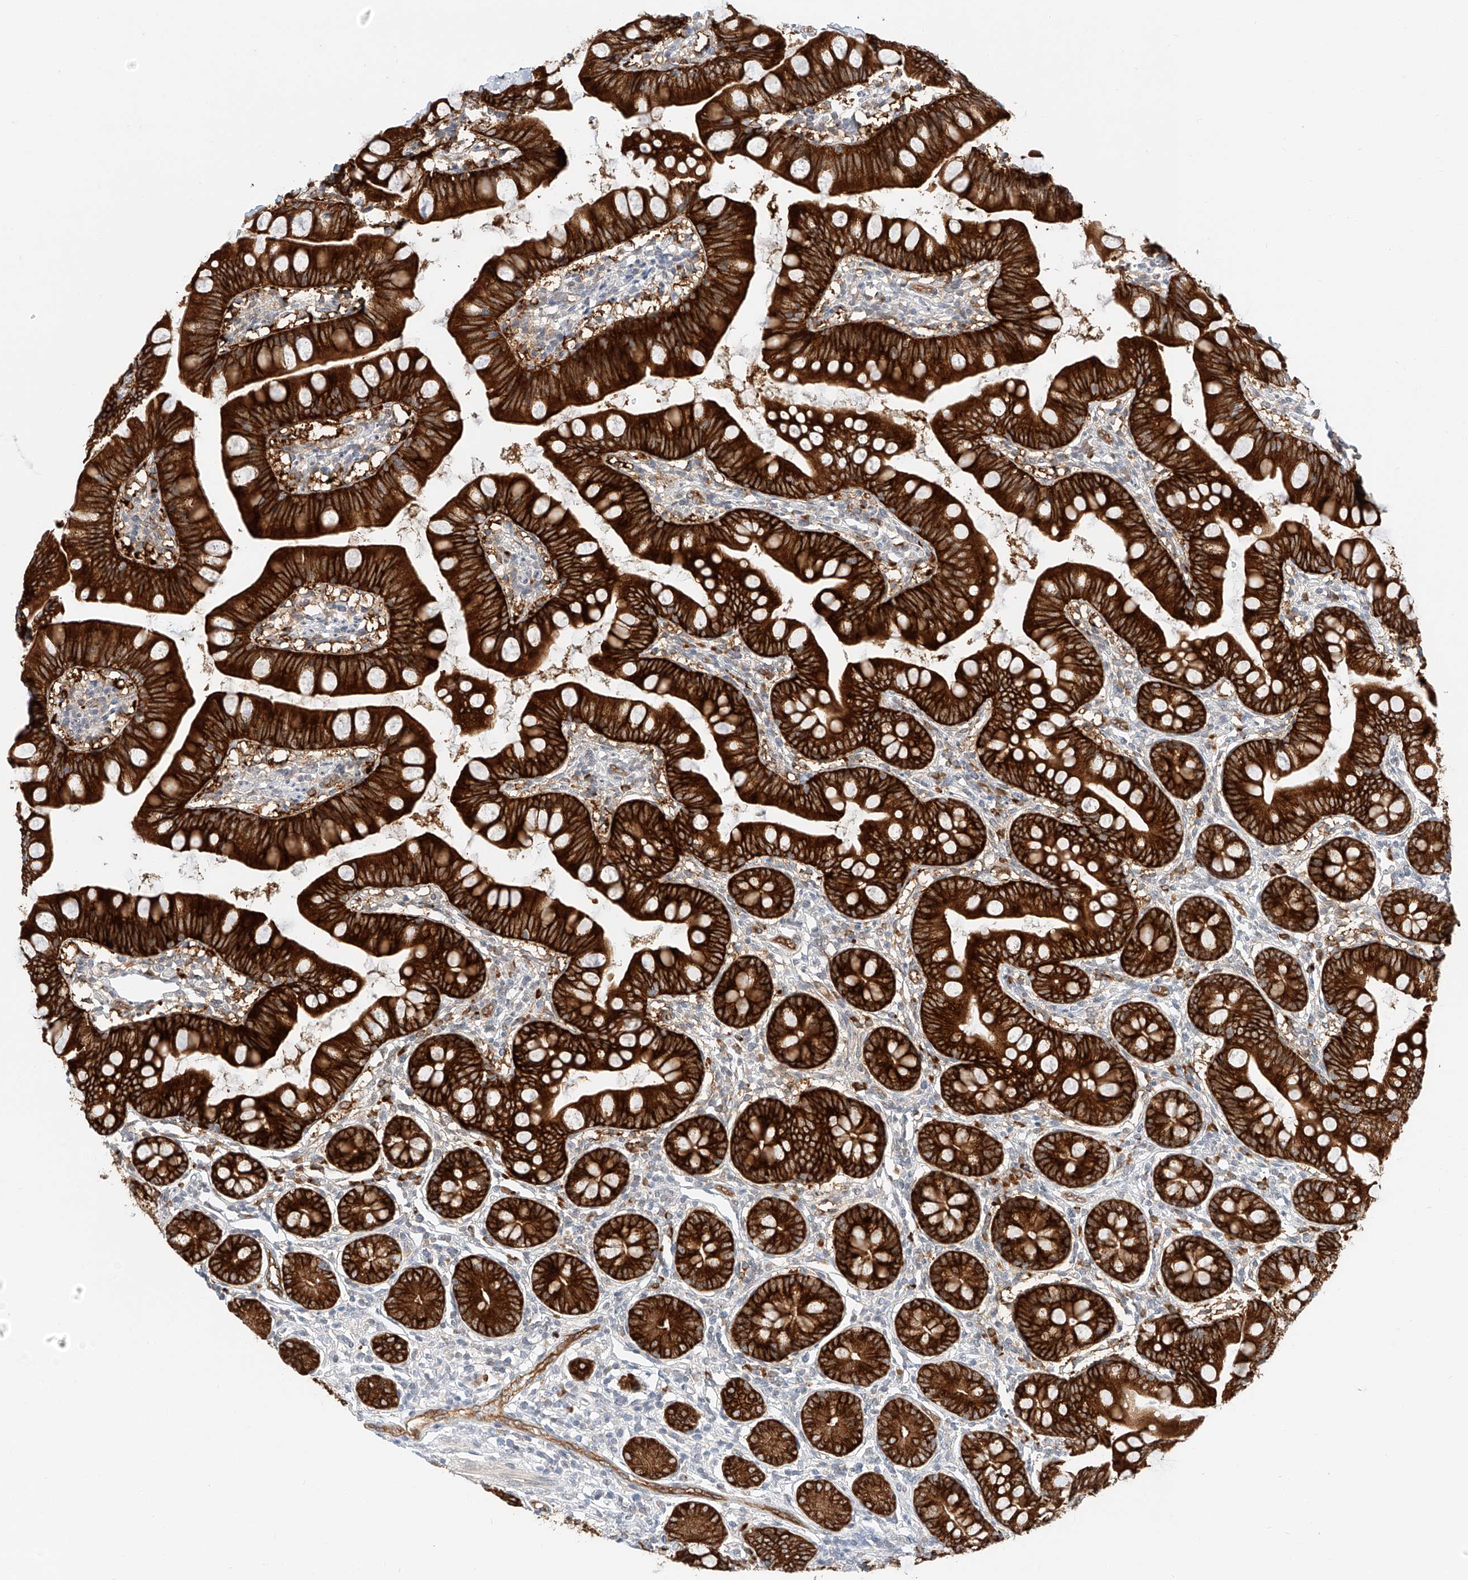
{"staining": {"intensity": "strong", "quantity": ">75%", "location": "cytoplasmic/membranous"}, "tissue": "small intestine", "cell_type": "Glandular cells", "image_type": "normal", "snomed": [{"axis": "morphology", "description": "Normal tissue, NOS"}, {"axis": "topography", "description": "Small intestine"}], "caption": "High-power microscopy captured an immunohistochemistry image of unremarkable small intestine, revealing strong cytoplasmic/membranous expression in about >75% of glandular cells.", "gene": "CARMIL1", "patient": {"sex": "male", "age": 7}}